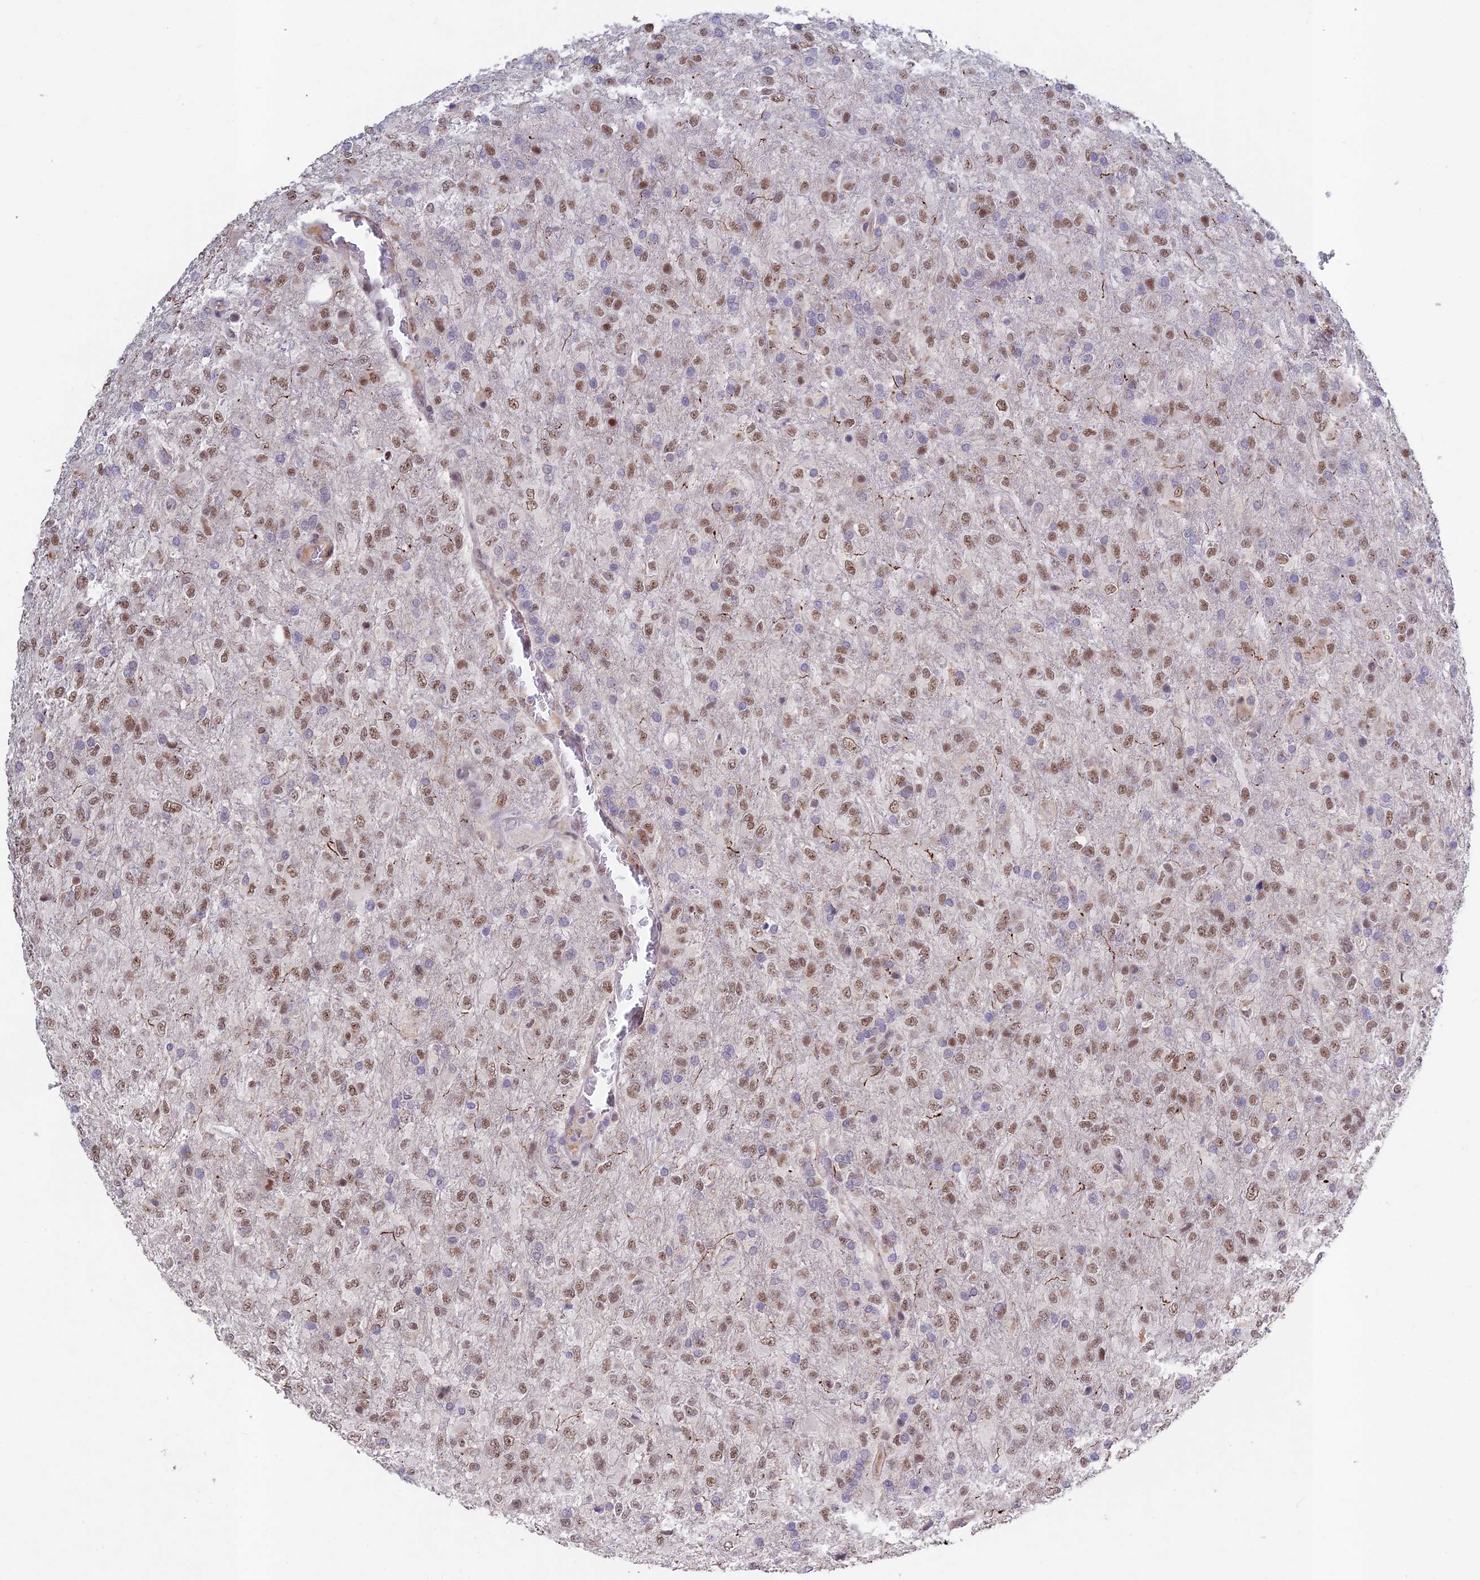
{"staining": {"intensity": "moderate", "quantity": "25%-75%", "location": "nuclear"}, "tissue": "glioma", "cell_type": "Tumor cells", "image_type": "cancer", "snomed": [{"axis": "morphology", "description": "Glioma, malignant, High grade"}, {"axis": "topography", "description": "Brain"}], "caption": "An IHC photomicrograph of tumor tissue is shown. Protein staining in brown highlights moderate nuclear positivity in glioma within tumor cells.", "gene": "RAVER1", "patient": {"sex": "female", "age": 74}}